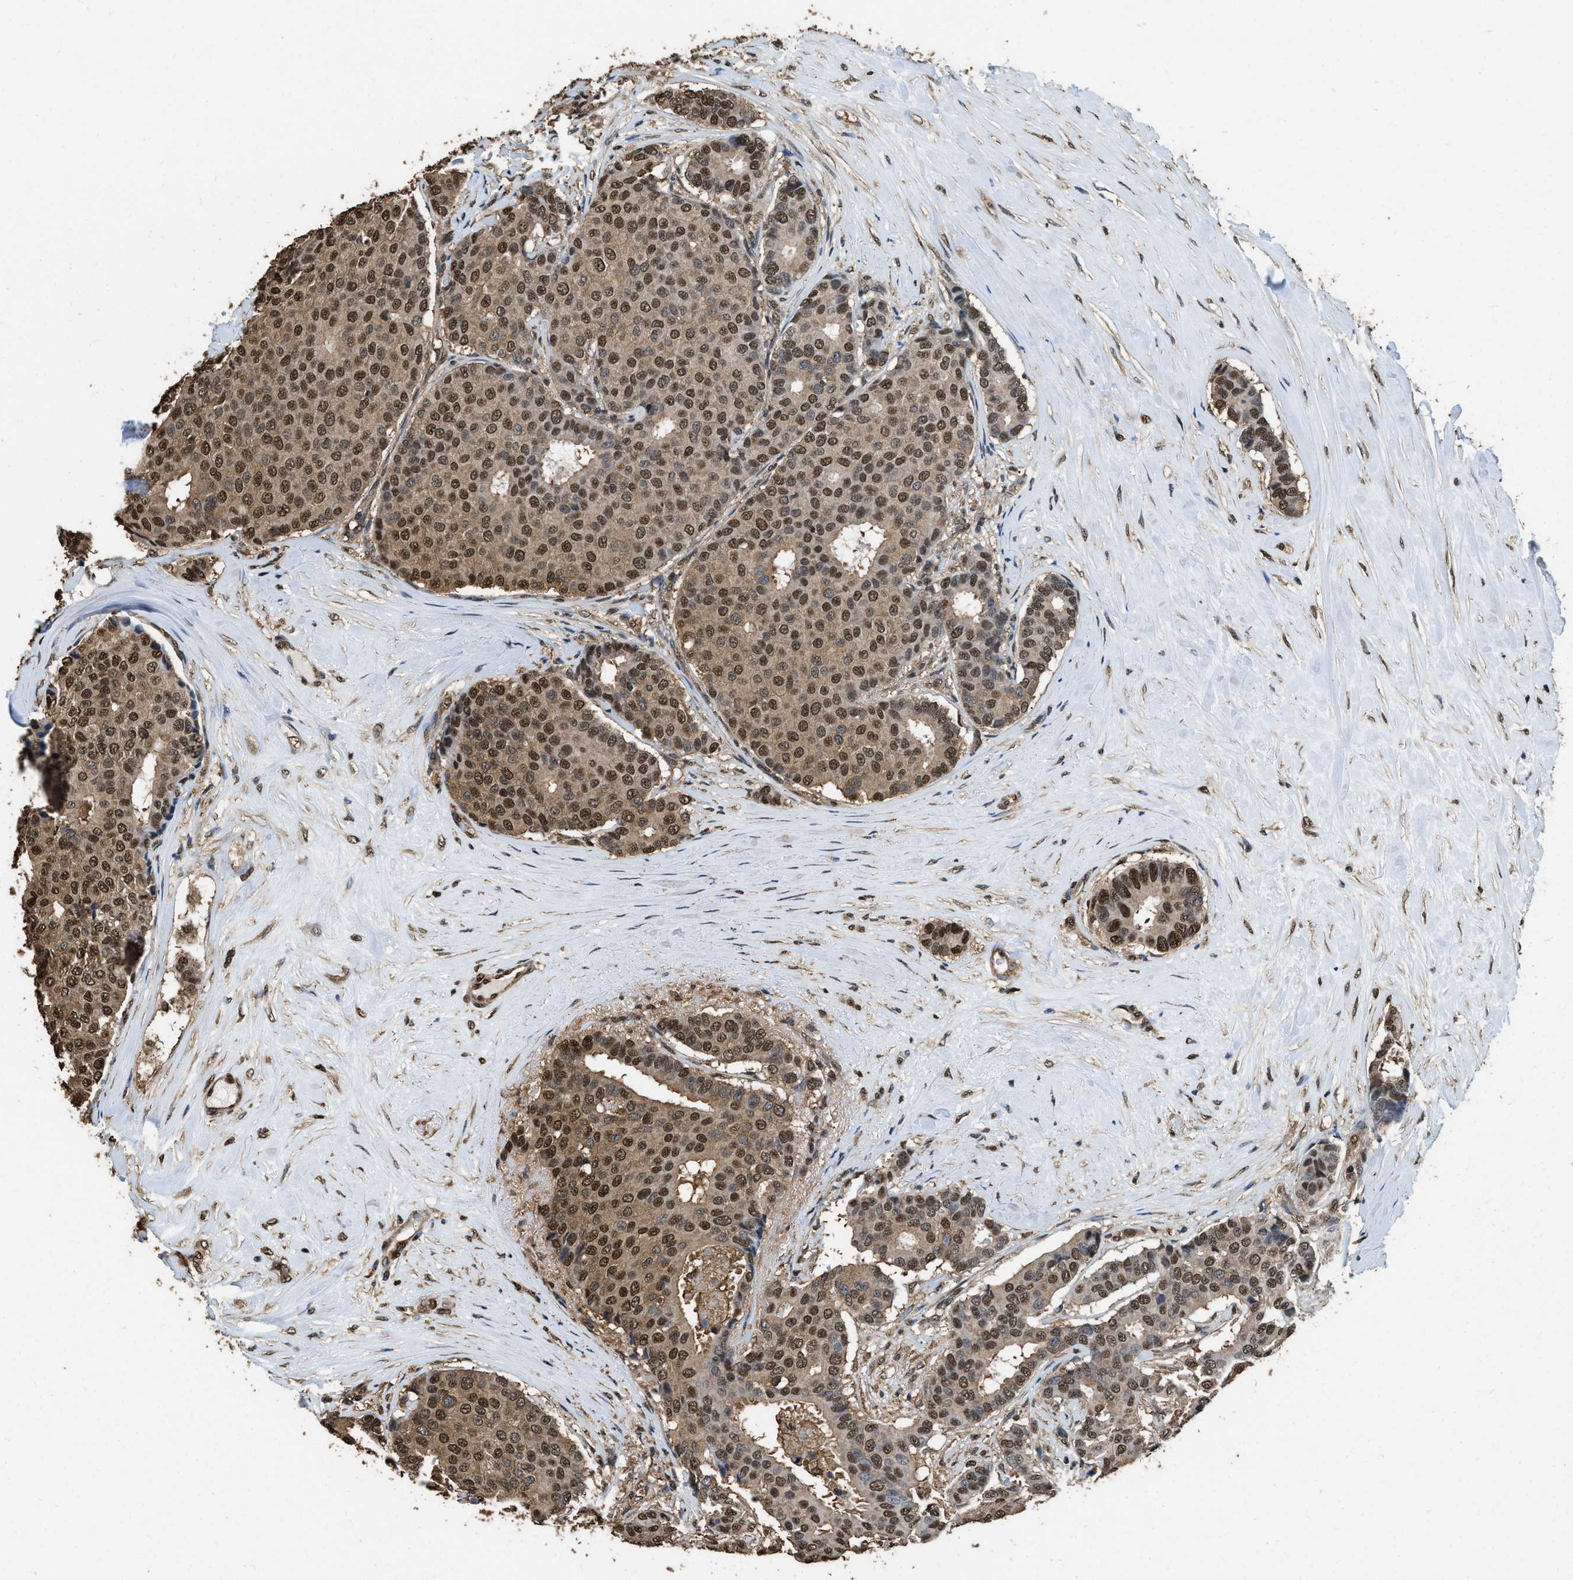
{"staining": {"intensity": "moderate", "quantity": ">75%", "location": "cytoplasmic/membranous,nuclear"}, "tissue": "breast cancer", "cell_type": "Tumor cells", "image_type": "cancer", "snomed": [{"axis": "morphology", "description": "Duct carcinoma"}, {"axis": "topography", "description": "Breast"}], "caption": "Immunohistochemical staining of breast cancer (intraductal carcinoma) demonstrates medium levels of moderate cytoplasmic/membranous and nuclear protein positivity in about >75% of tumor cells.", "gene": "GAPDH", "patient": {"sex": "female", "age": 75}}